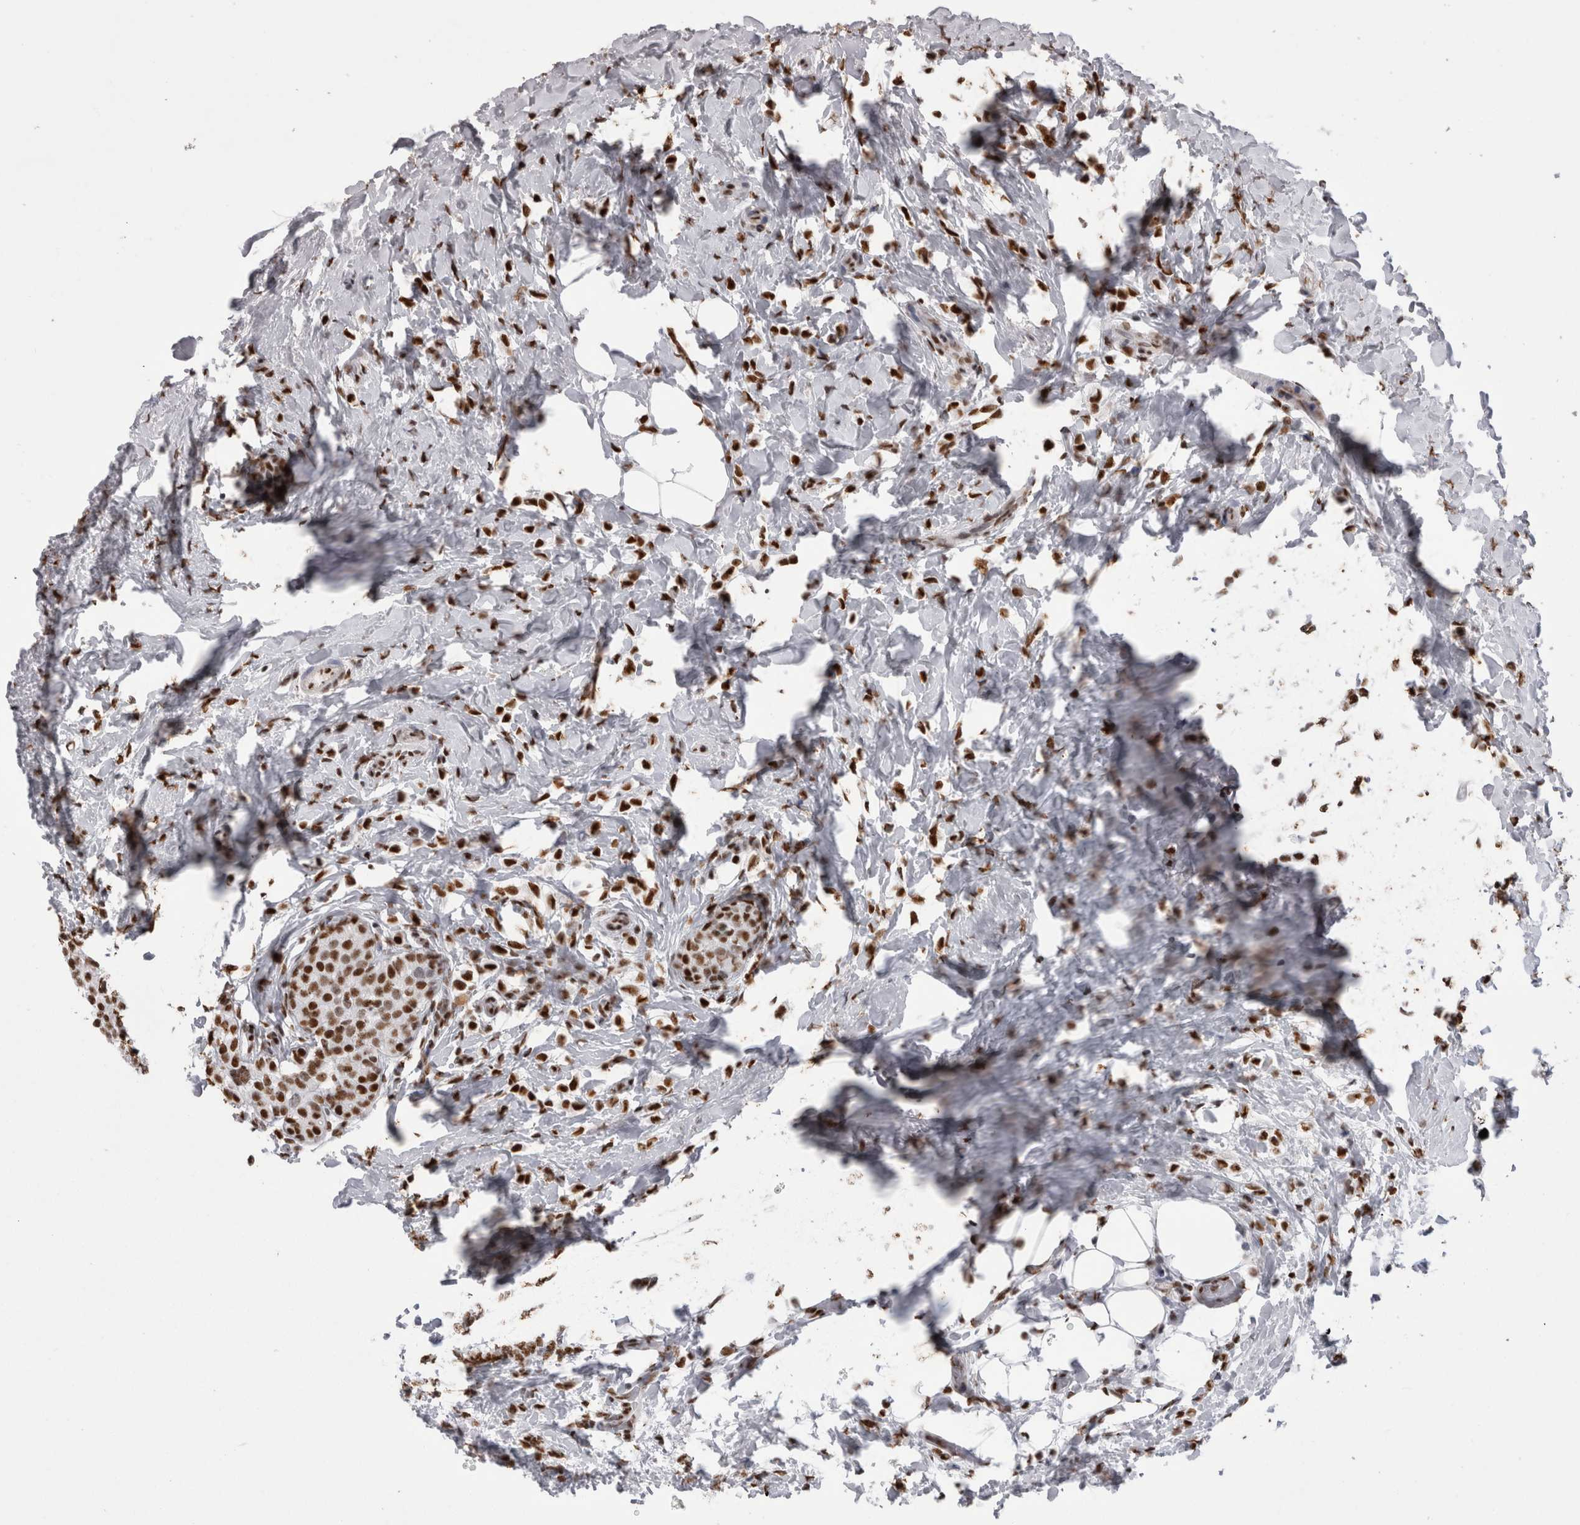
{"staining": {"intensity": "strong", "quantity": ">75%", "location": "nuclear"}, "tissue": "breast cancer", "cell_type": "Tumor cells", "image_type": "cancer", "snomed": [{"axis": "morphology", "description": "Lobular carcinoma"}, {"axis": "topography", "description": "Breast"}], "caption": "IHC of lobular carcinoma (breast) exhibits high levels of strong nuclear expression in approximately >75% of tumor cells.", "gene": "ALPK3", "patient": {"sex": "female", "age": 50}}